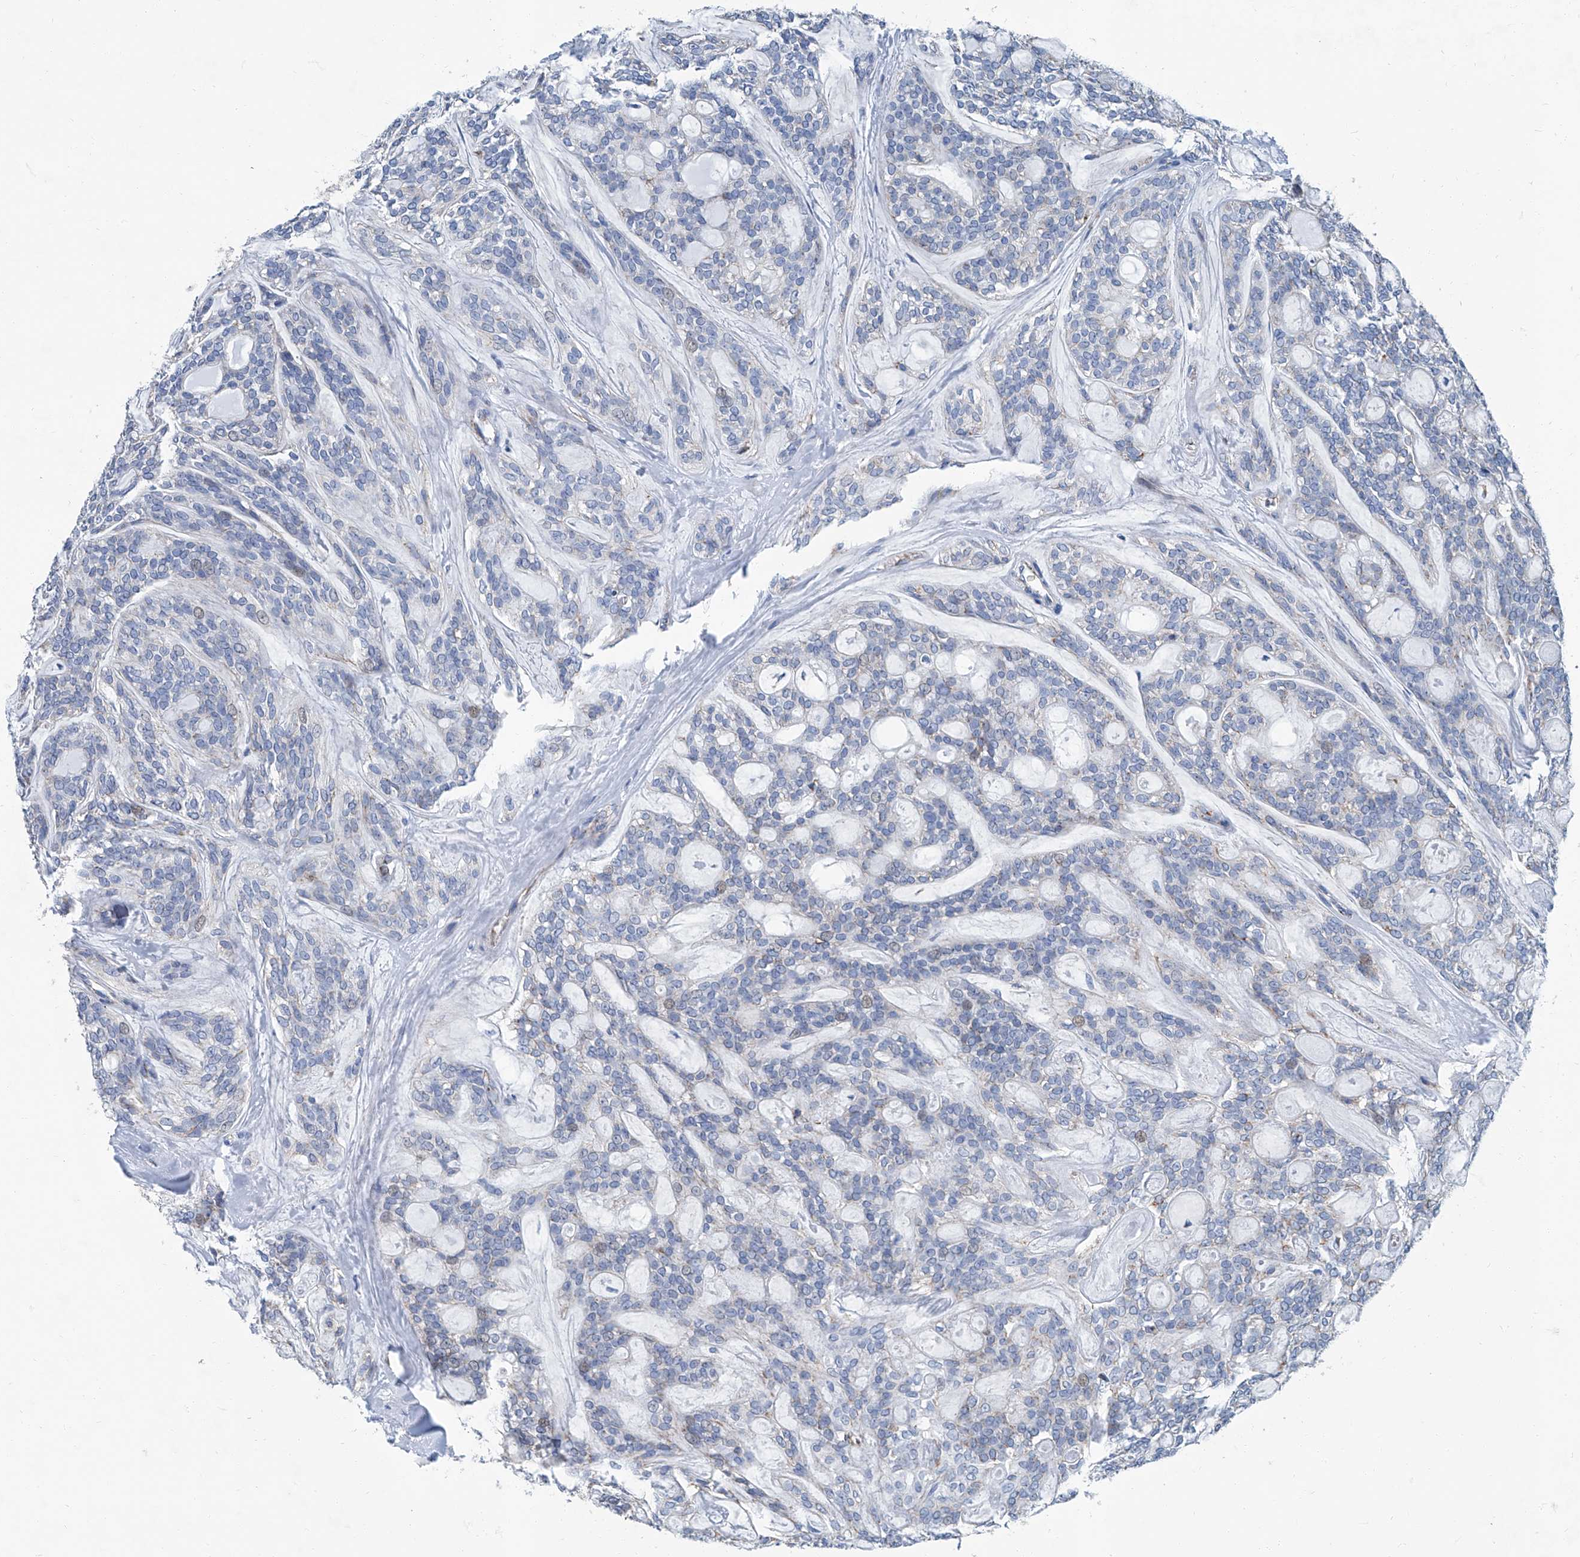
{"staining": {"intensity": "negative", "quantity": "none", "location": "none"}, "tissue": "head and neck cancer", "cell_type": "Tumor cells", "image_type": "cancer", "snomed": [{"axis": "morphology", "description": "Adenocarcinoma, NOS"}, {"axis": "topography", "description": "Head-Neck"}], "caption": "Head and neck cancer (adenocarcinoma) was stained to show a protein in brown. There is no significant positivity in tumor cells.", "gene": "MT-ND1", "patient": {"sex": "male", "age": 66}}